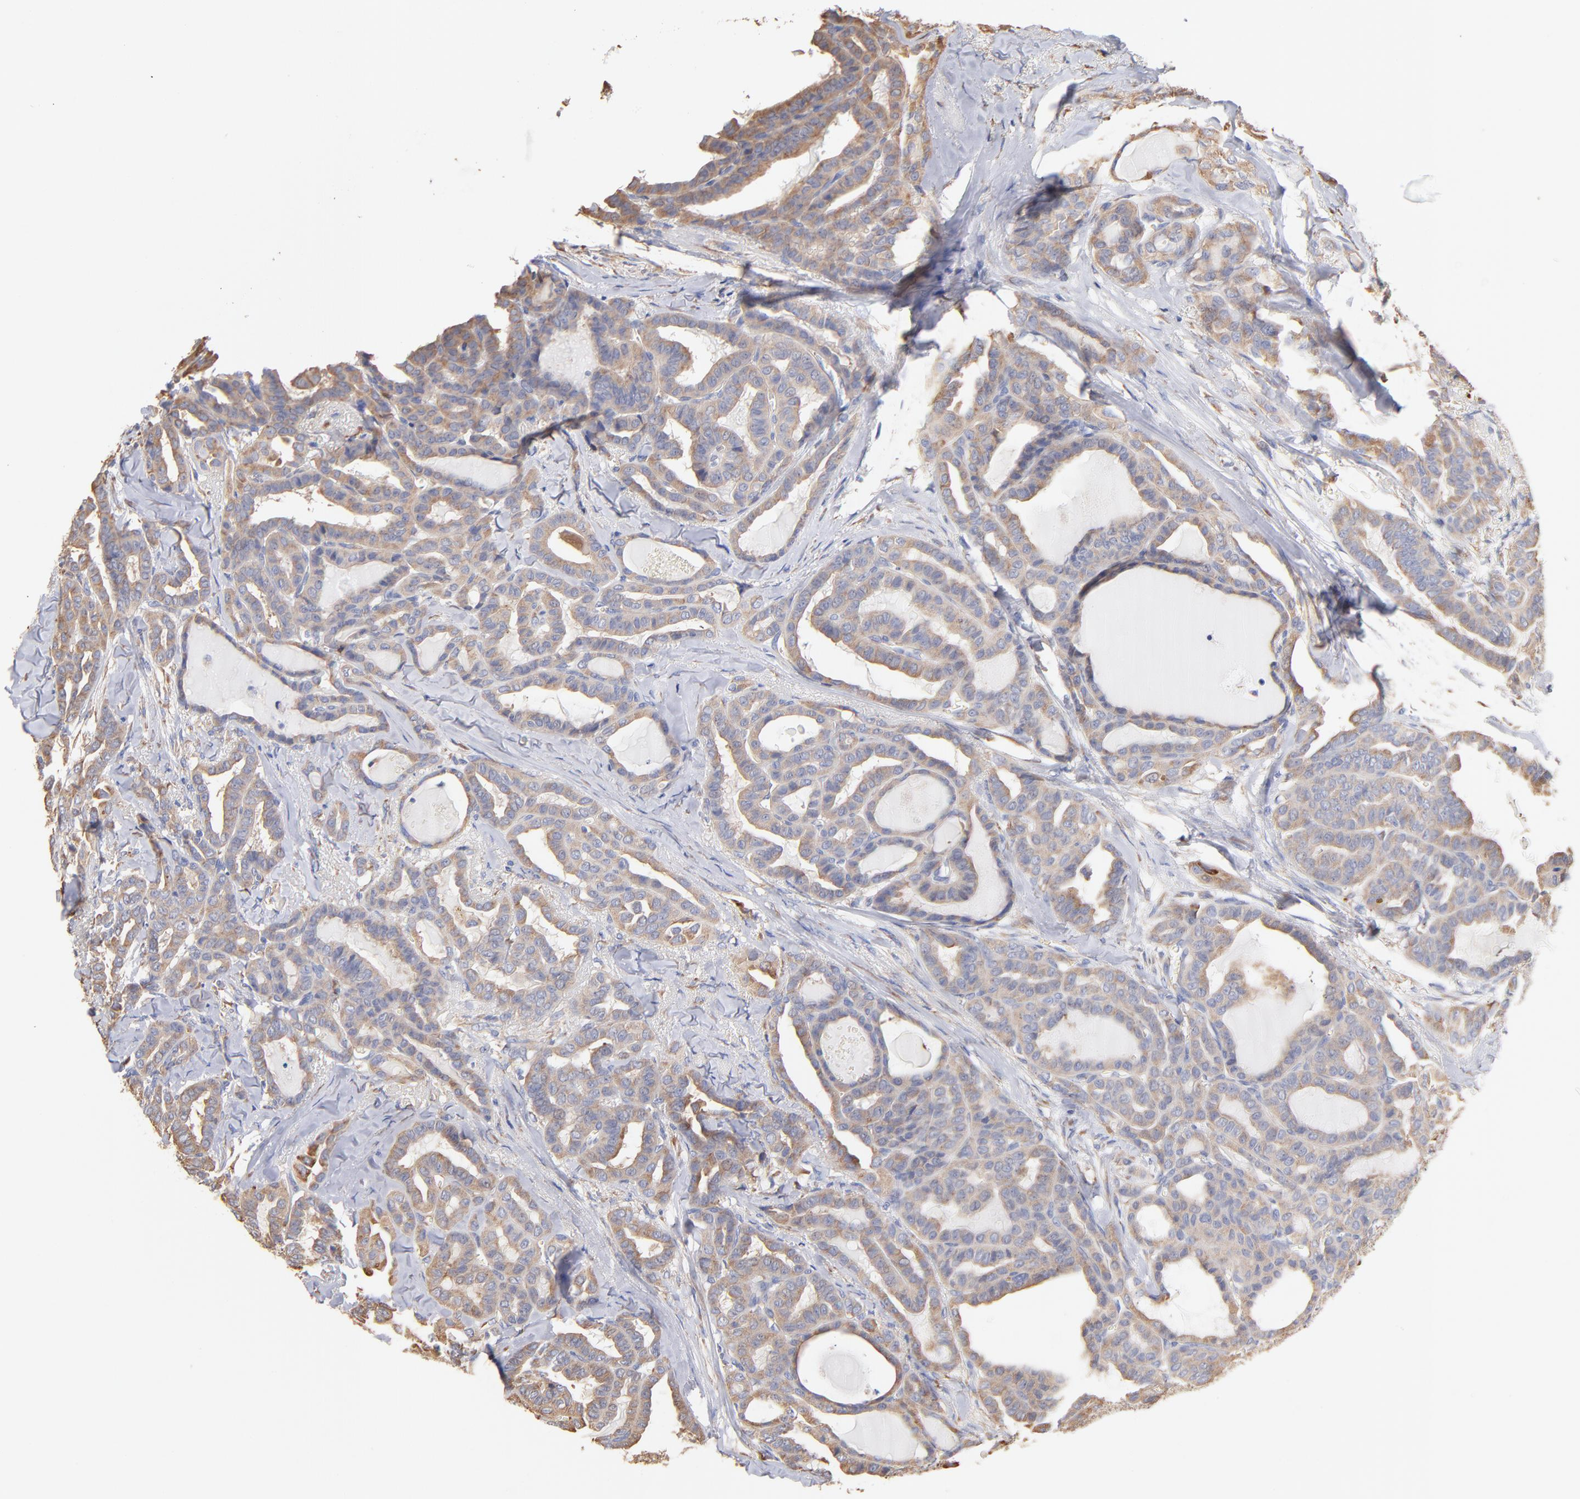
{"staining": {"intensity": "weak", "quantity": "25%-75%", "location": "cytoplasmic/membranous"}, "tissue": "thyroid cancer", "cell_type": "Tumor cells", "image_type": "cancer", "snomed": [{"axis": "morphology", "description": "Carcinoma, NOS"}, {"axis": "topography", "description": "Thyroid gland"}], "caption": "Immunohistochemistry photomicrograph of thyroid carcinoma stained for a protein (brown), which shows low levels of weak cytoplasmic/membranous staining in approximately 25%-75% of tumor cells.", "gene": "RPL9", "patient": {"sex": "female", "age": 91}}